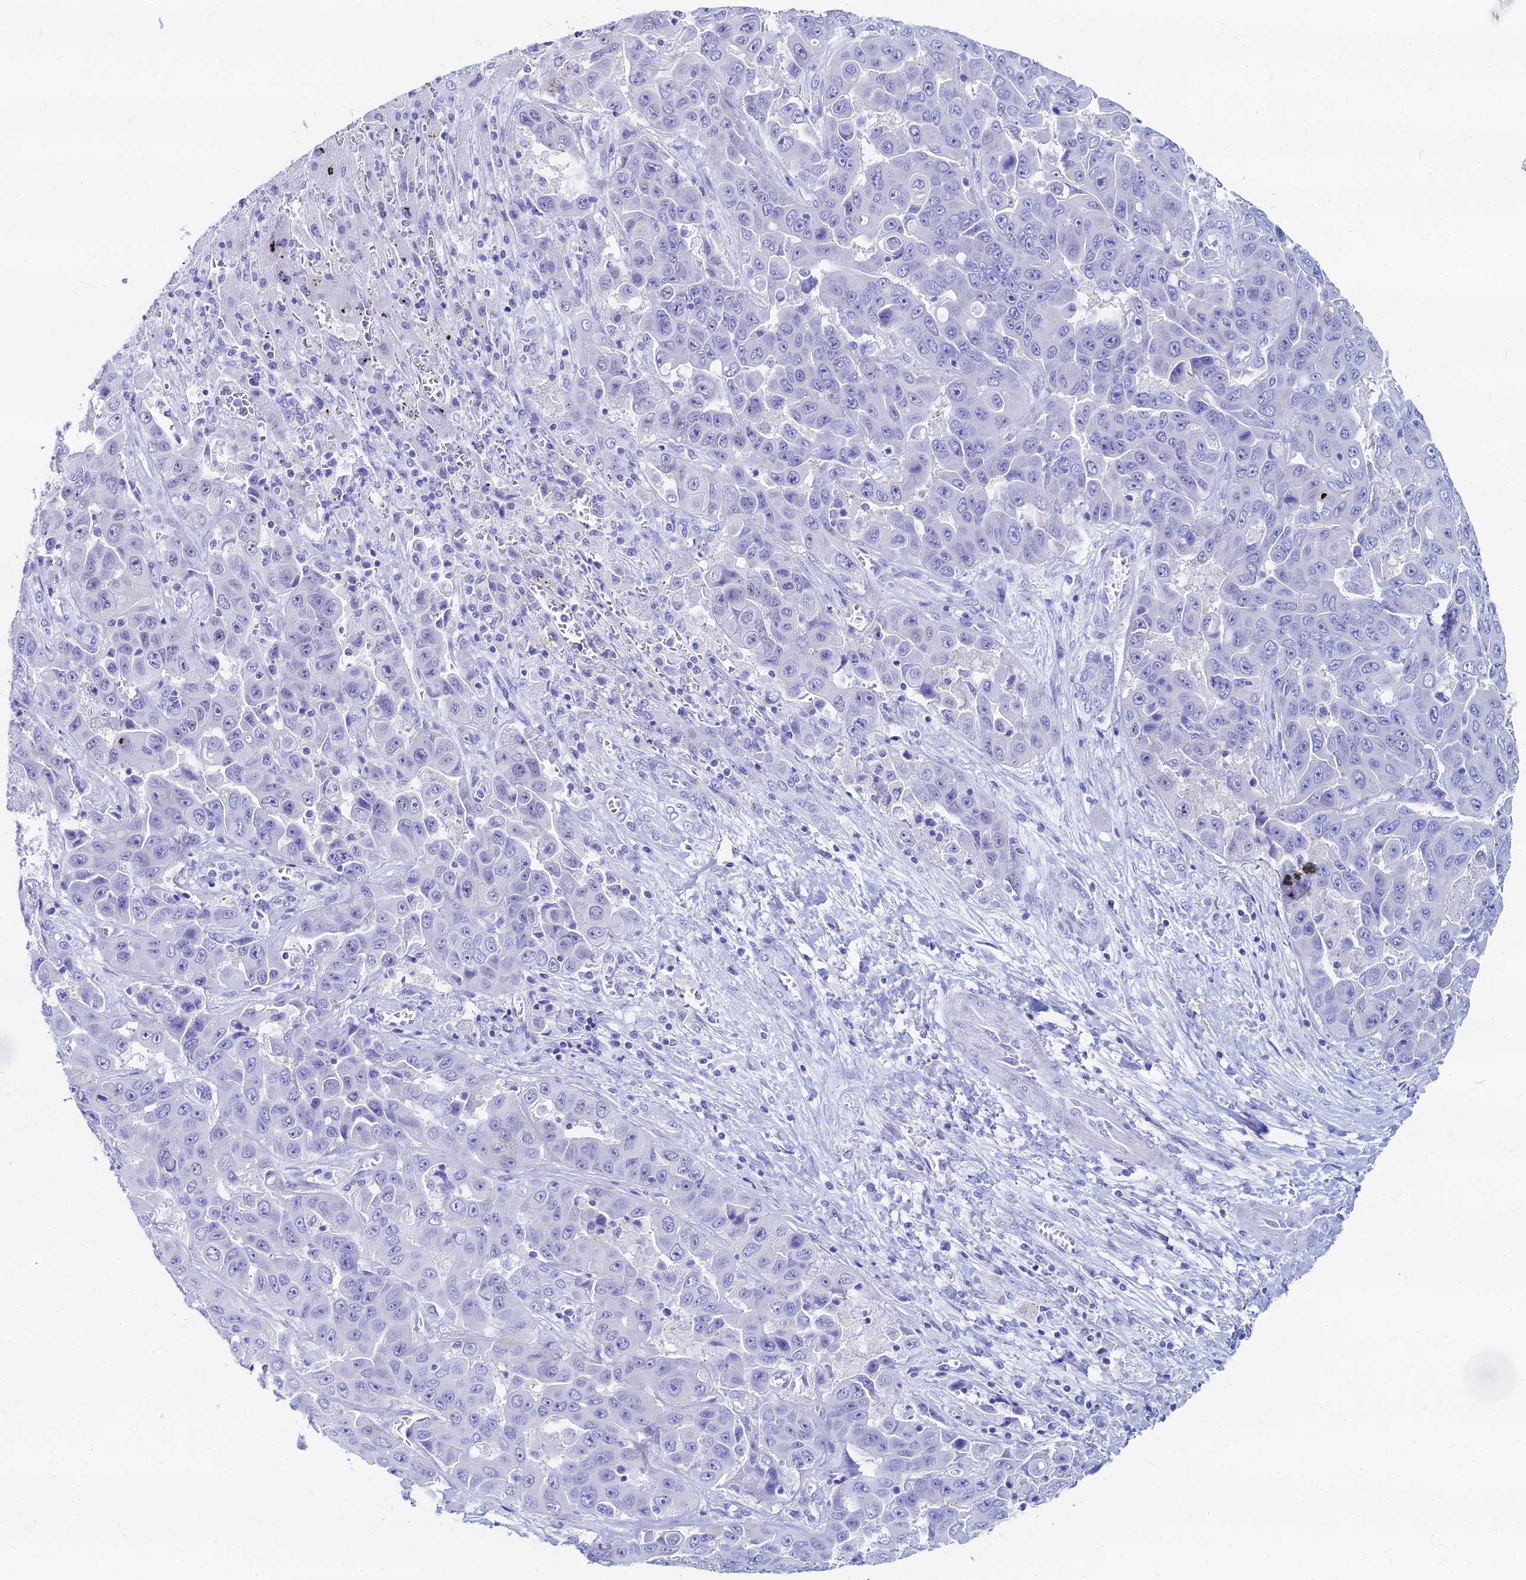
{"staining": {"intensity": "negative", "quantity": "none", "location": "none"}, "tissue": "liver cancer", "cell_type": "Tumor cells", "image_type": "cancer", "snomed": [{"axis": "morphology", "description": "Cholangiocarcinoma"}, {"axis": "topography", "description": "Liver"}], "caption": "This micrograph is of liver cancer stained with immunohistochemistry to label a protein in brown with the nuclei are counter-stained blue. There is no positivity in tumor cells. (DAB (3,3'-diaminobenzidine) immunohistochemistry, high magnification).", "gene": "HSPA1L", "patient": {"sex": "female", "age": 52}}